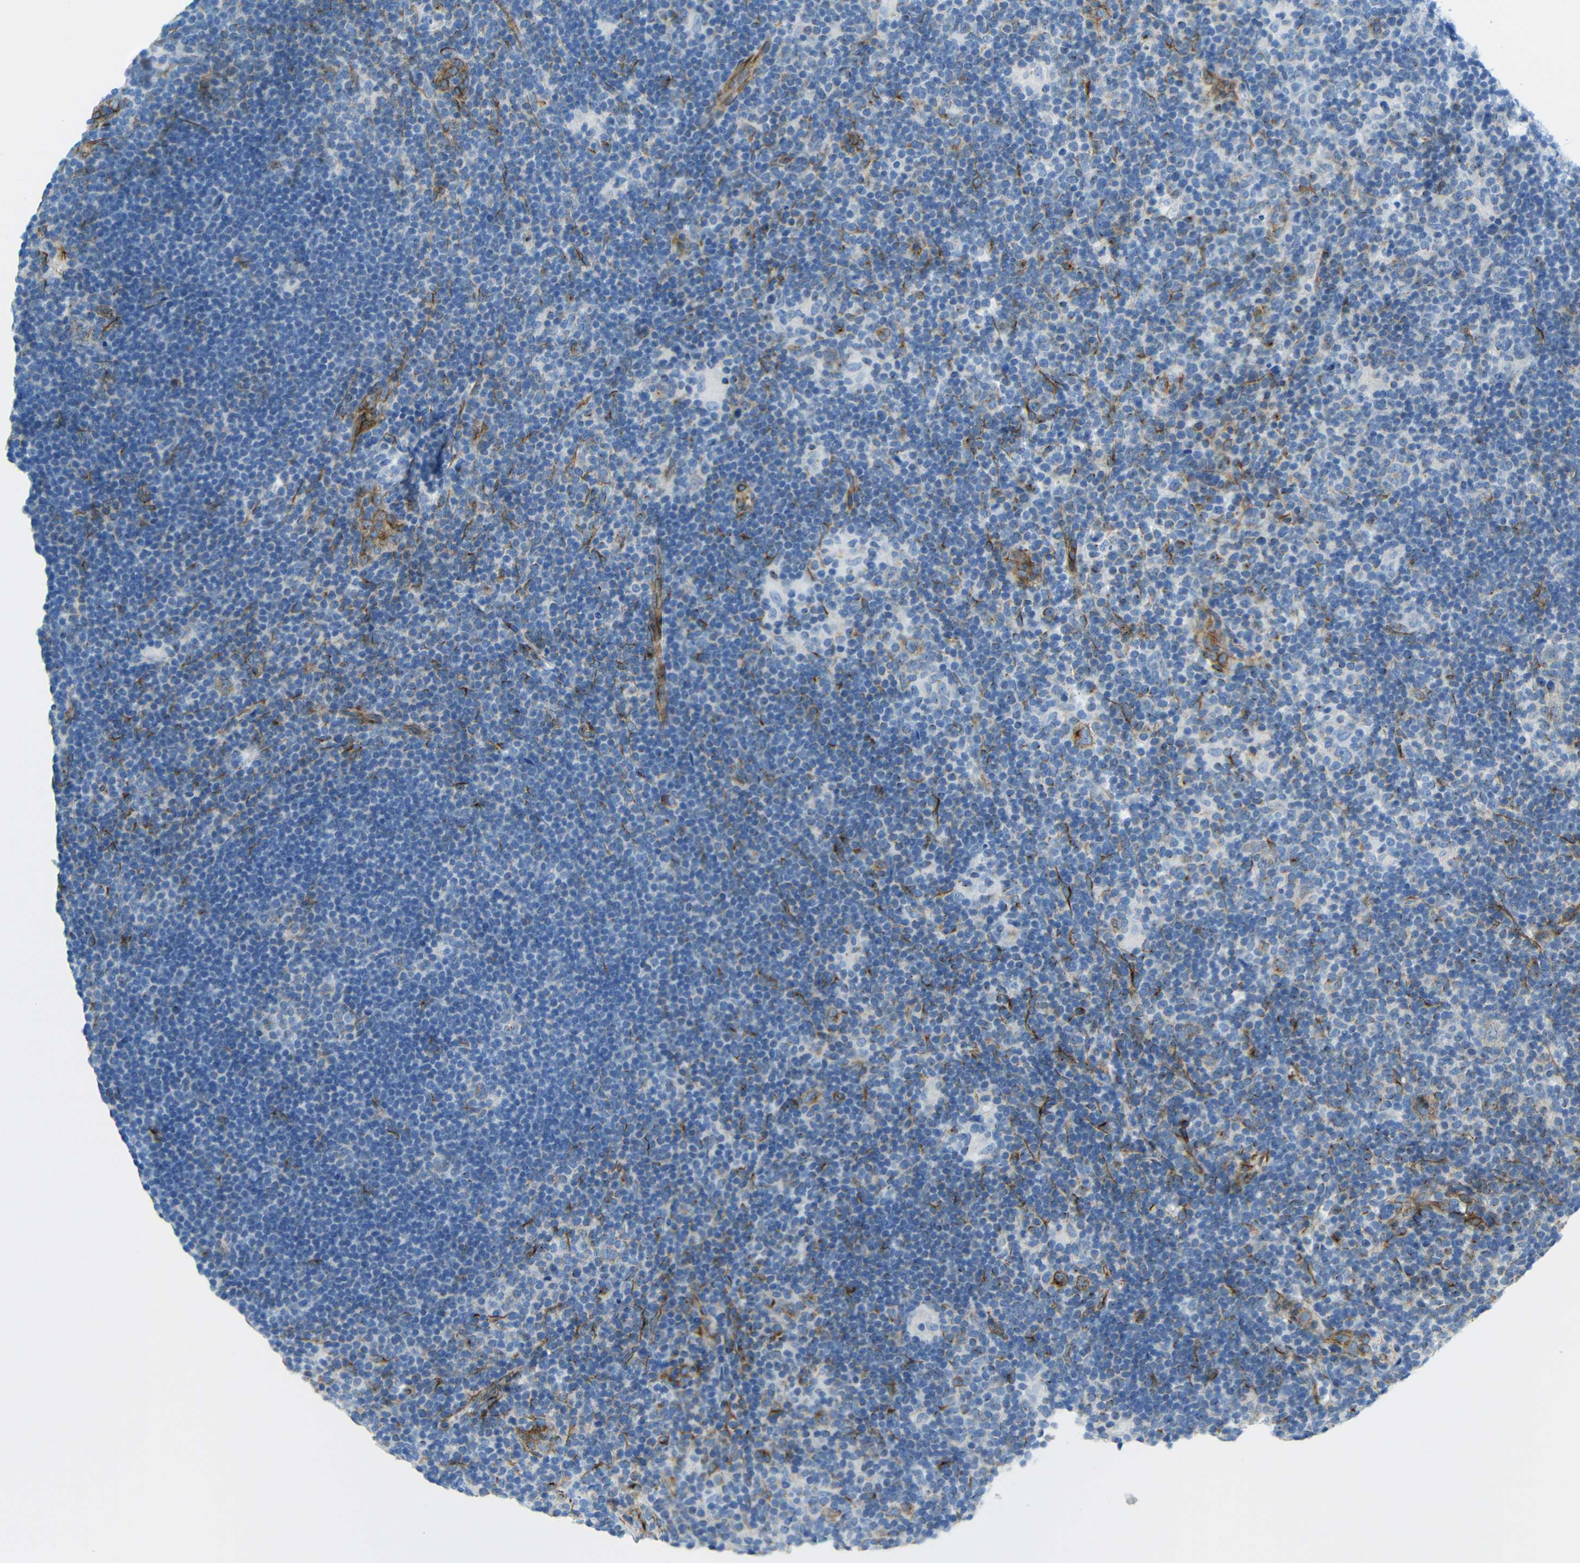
{"staining": {"intensity": "negative", "quantity": "none", "location": "none"}, "tissue": "lymphoma", "cell_type": "Tumor cells", "image_type": "cancer", "snomed": [{"axis": "morphology", "description": "Hodgkin's disease, NOS"}, {"axis": "topography", "description": "Lymph node"}], "caption": "A histopathology image of lymphoma stained for a protein exhibits no brown staining in tumor cells. The staining is performed using DAB (3,3'-diaminobenzidine) brown chromogen with nuclei counter-stained in using hematoxylin.", "gene": "TUBB4B", "patient": {"sex": "female", "age": 57}}